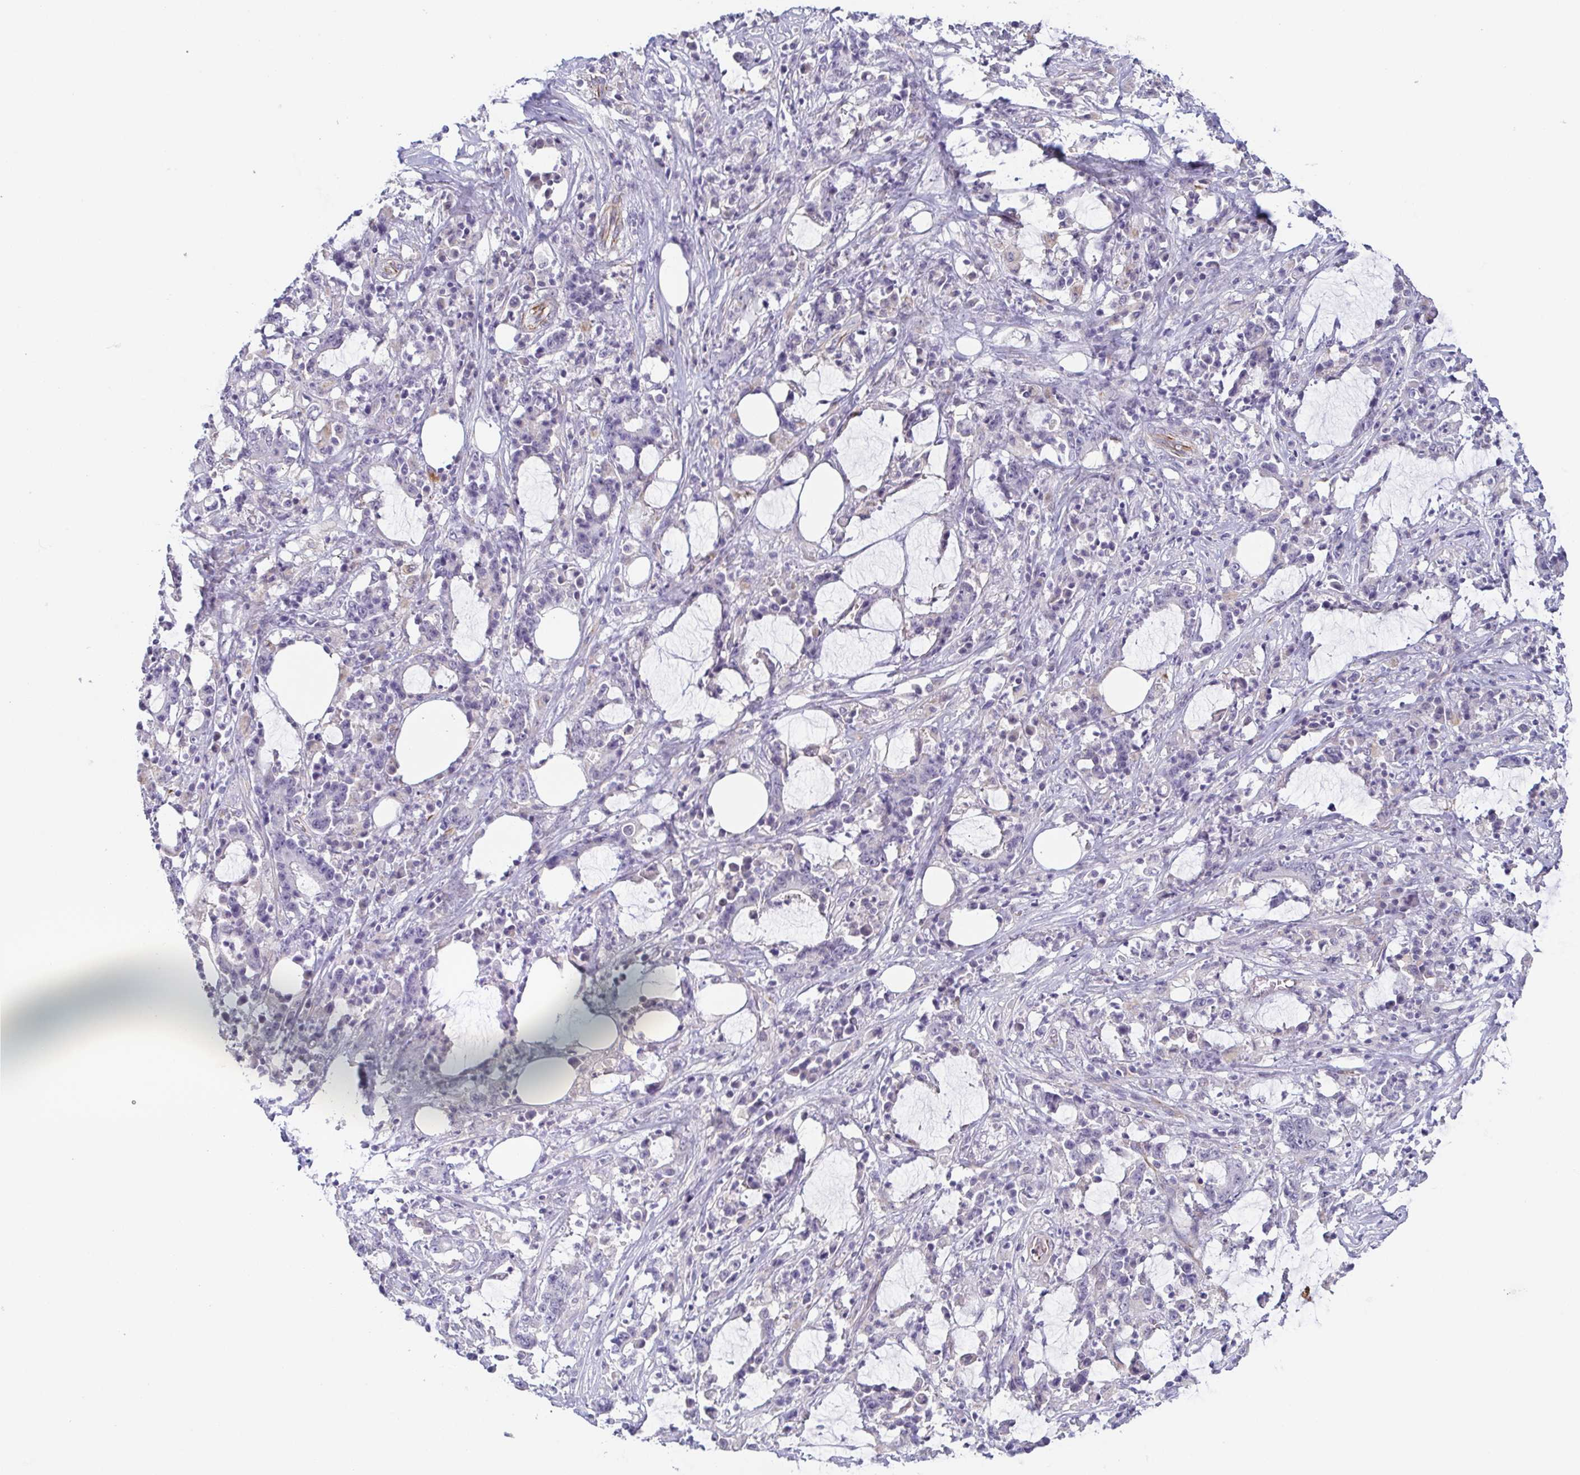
{"staining": {"intensity": "negative", "quantity": "none", "location": "none"}, "tissue": "stomach cancer", "cell_type": "Tumor cells", "image_type": "cancer", "snomed": [{"axis": "morphology", "description": "Adenocarcinoma, NOS"}, {"axis": "topography", "description": "Stomach, upper"}], "caption": "This micrograph is of stomach cancer (adenocarcinoma) stained with IHC to label a protein in brown with the nuclei are counter-stained blue. There is no positivity in tumor cells.", "gene": "COL17A1", "patient": {"sex": "male", "age": 68}}